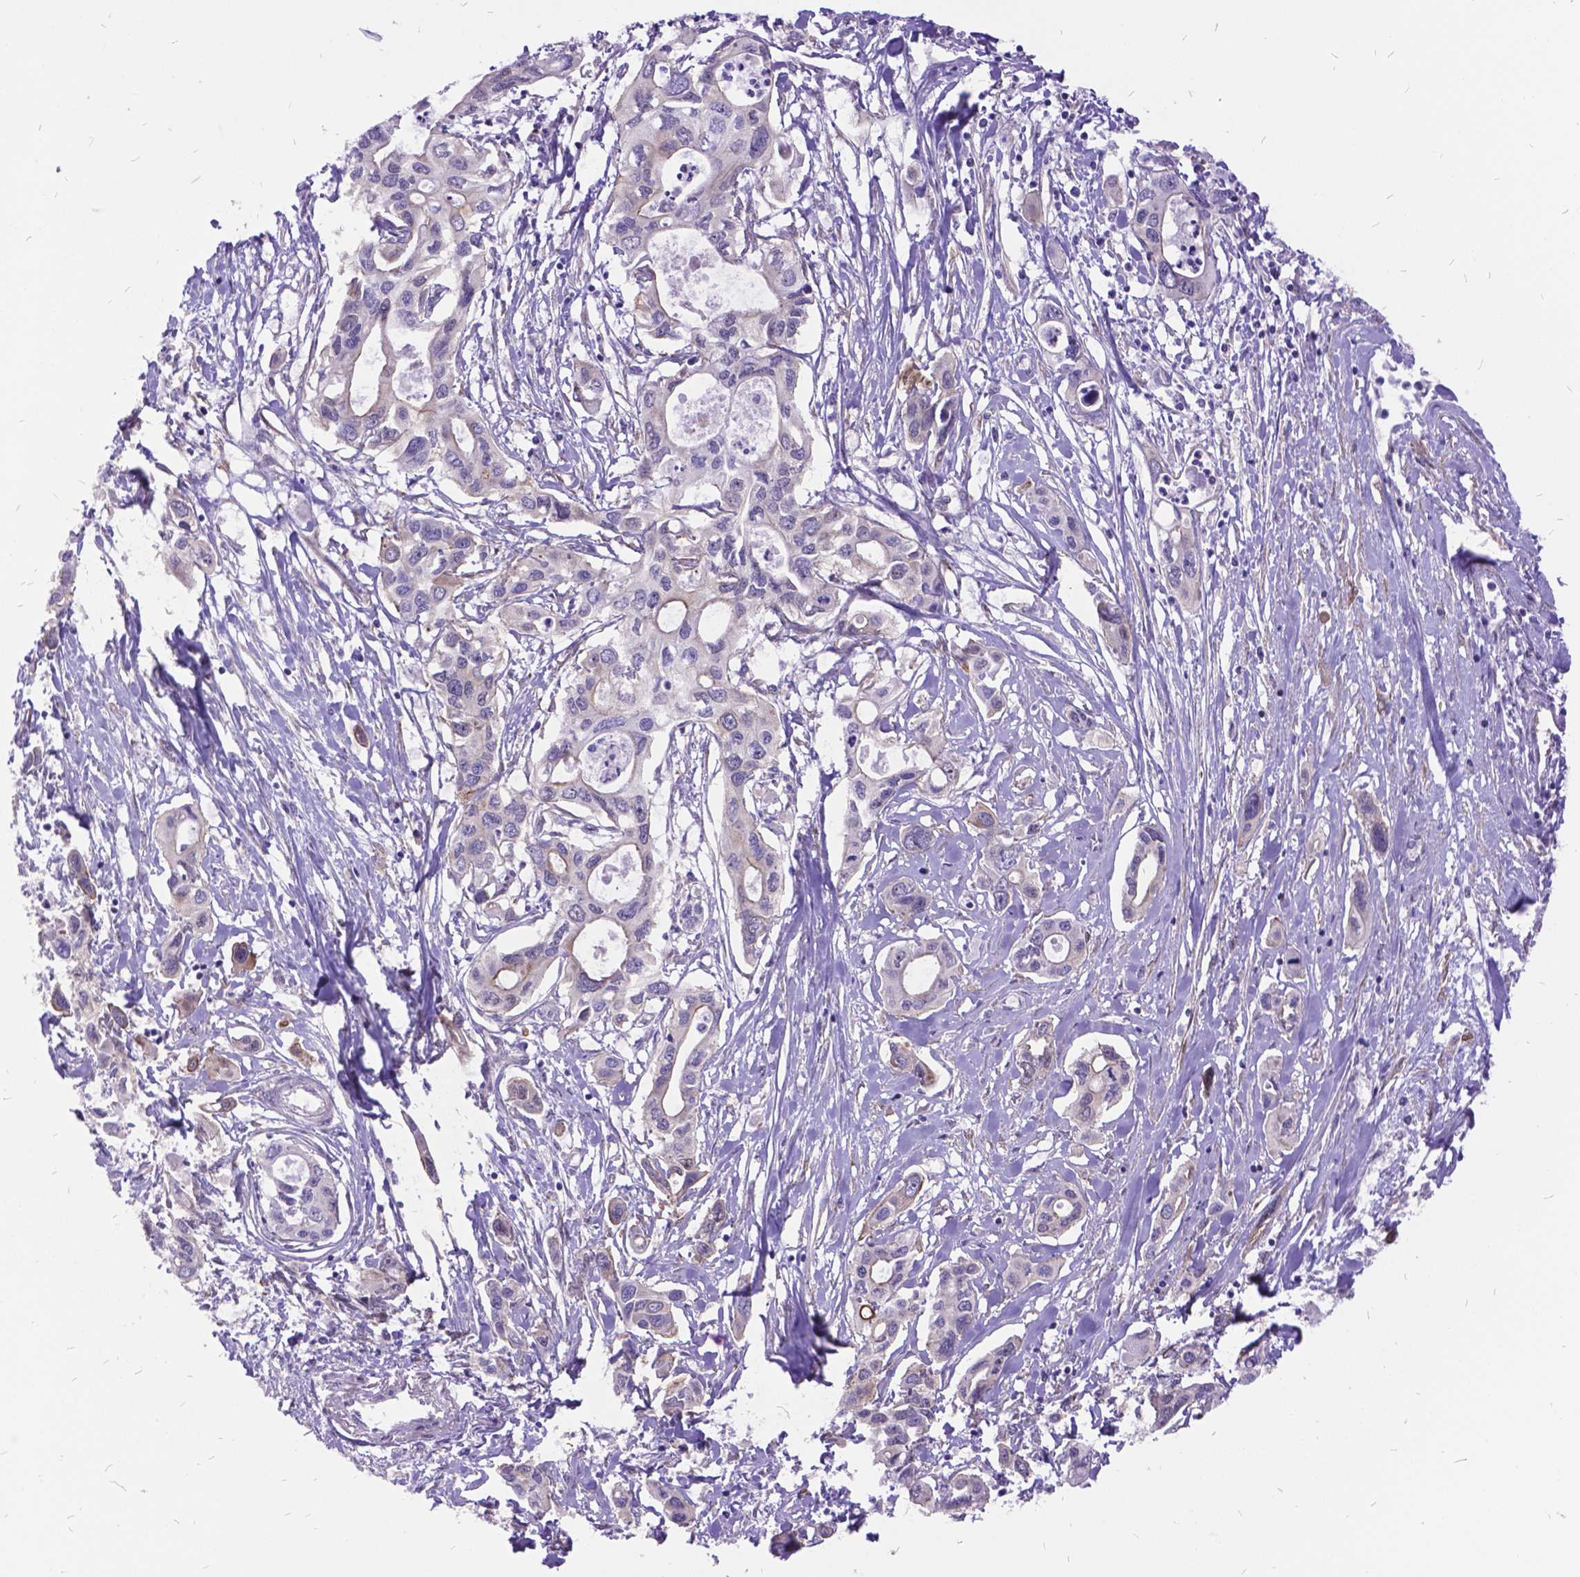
{"staining": {"intensity": "negative", "quantity": "none", "location": "none"}, "tissue": "pancreatic cancer", "cell_type": "Tumor cells", "image_type": "cancer", "snomed": [{"axis": "morphology", "description": "Adenocarcinoma, NOS"}, {"axis": "topography", "description": "Pancreas"}], "caption": "Micrograph shows no significant protein expression in tumor cells of pancreatic cancer. The staining was performed using DAB to visualize the protein expression in brown, while the nuclei were stained in blue with hematoxylin (Magnification: 20x).", "gene": "GRB7", "patient": {"sex": "male", "age": 60}}